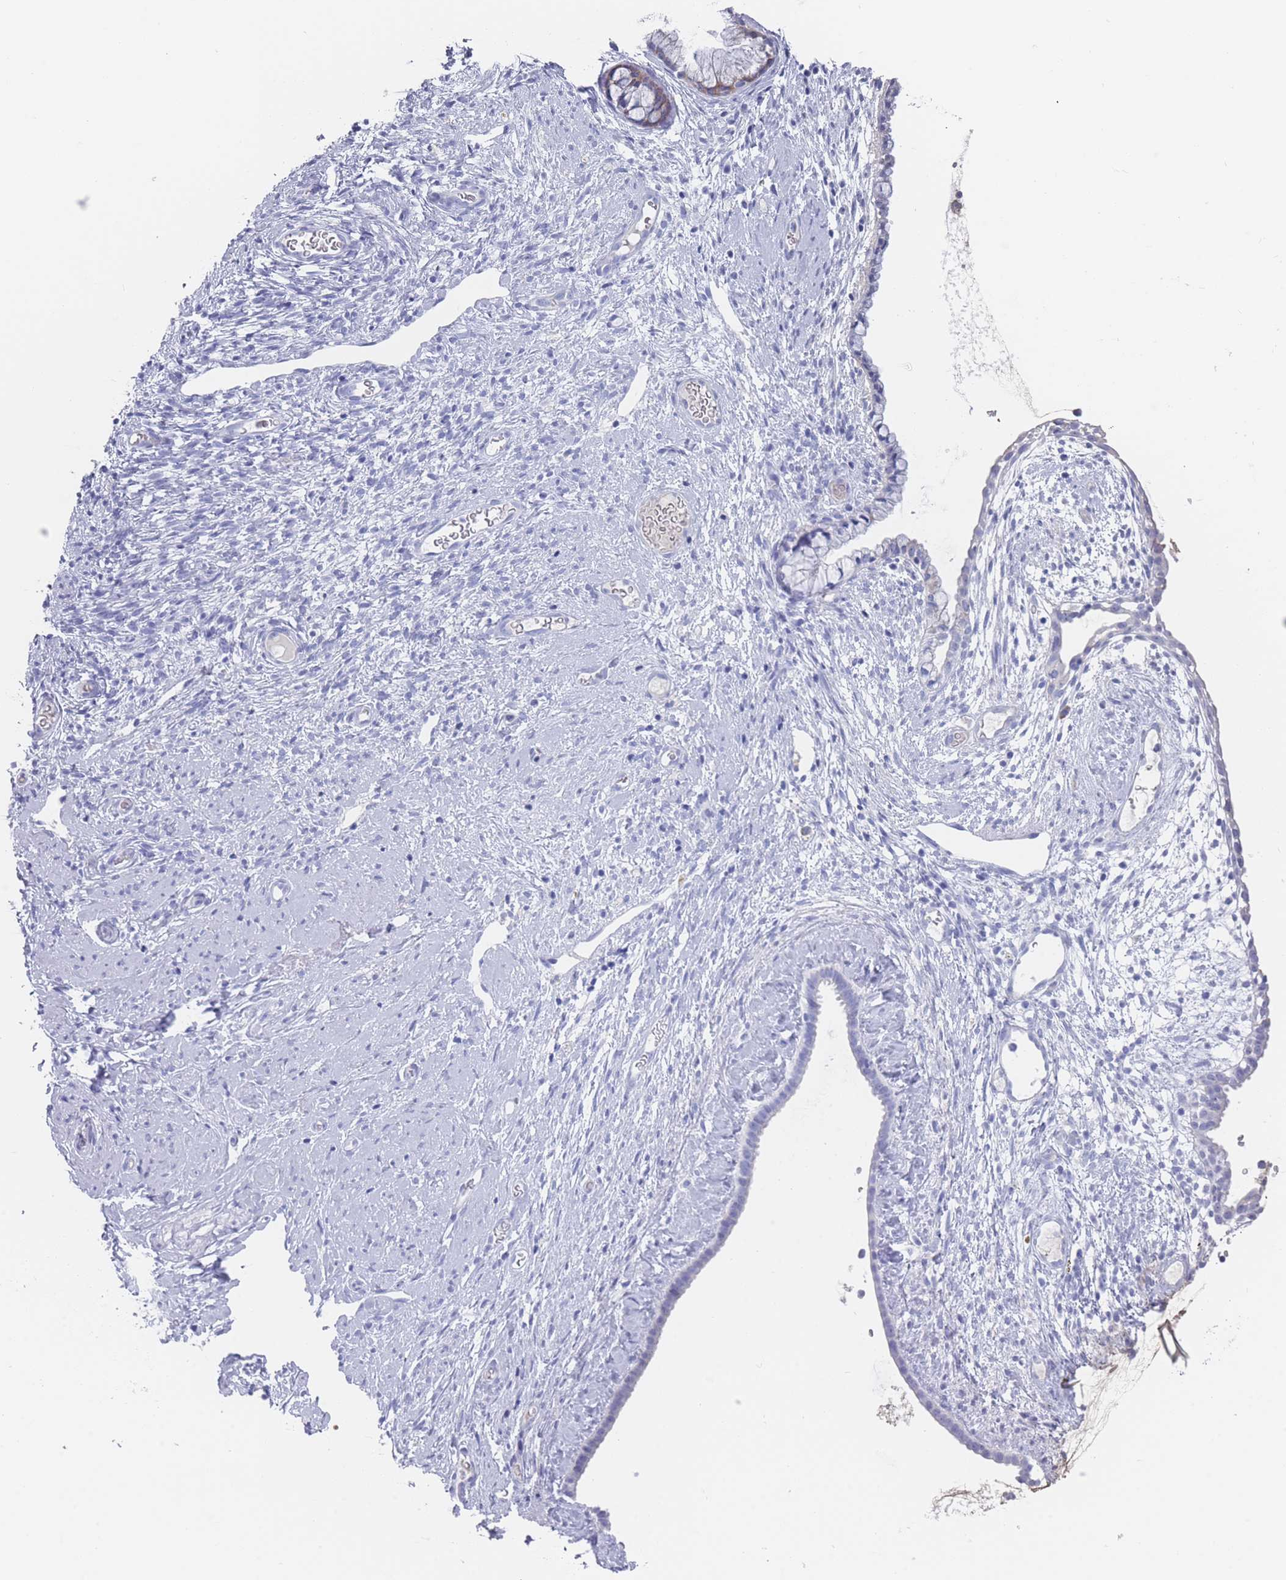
{"staining": {"intensity": "weak", "quantity": "<25%", "location": "cytoplasmic/membranous"}, "tissue": "cervix", "cell_type": "Glandular cells", "image_type": "normal", "snomed": [{"axis": "morphology", "description": "Normal tissue, NOS"}, {"axis": "topography", "description": "Cervix"}], "caption": "Normal cervix was stained to show a protein in brown. There is no significant expression in glandular cells. (DAB immunohistochemistry (IHC) visualized using brightfield microscopy, high magnification).", "gene": "ST8SIA5", "patient": {"sex": "female", "age": 76}}